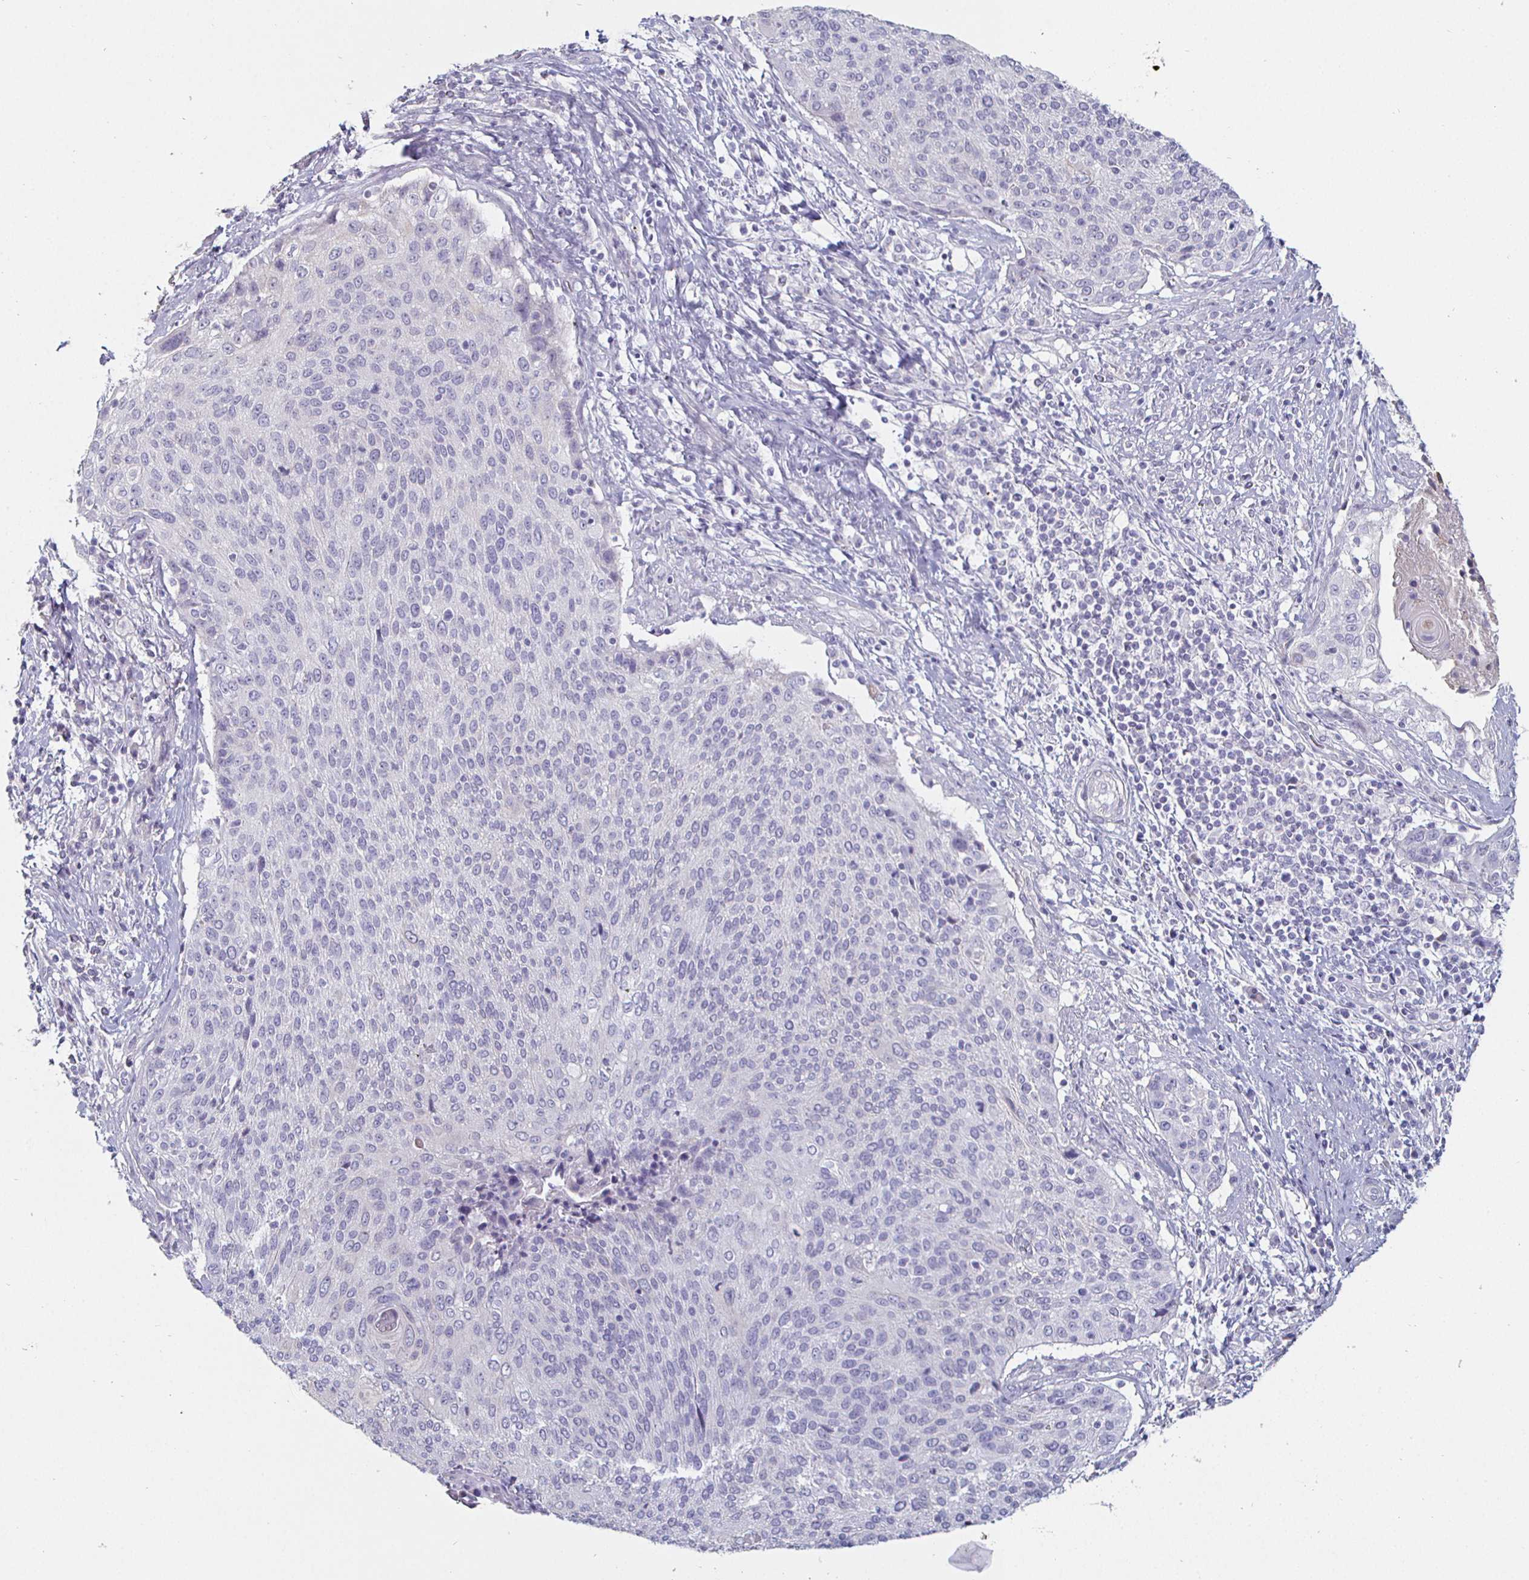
{"staining": {"intensity": "negative", "quantity": "none", "location": "none"}, "tissue": "cervical cancer", "cell_type": "Tumor cells", "image_type": "cancer", "snomed": [{"axis": "morphology", "description": "Squamous cell carcinoma, NOS"}, {"axis": "topography", "description": "Cervix"}], "caption": "This is an IHC photomicrograph of human cervical cancer (squamous cell carcinoma). There is no expression in tumor cells.", "gene": "ENPP1", "patient": {"sex": "female", "age": 31}}